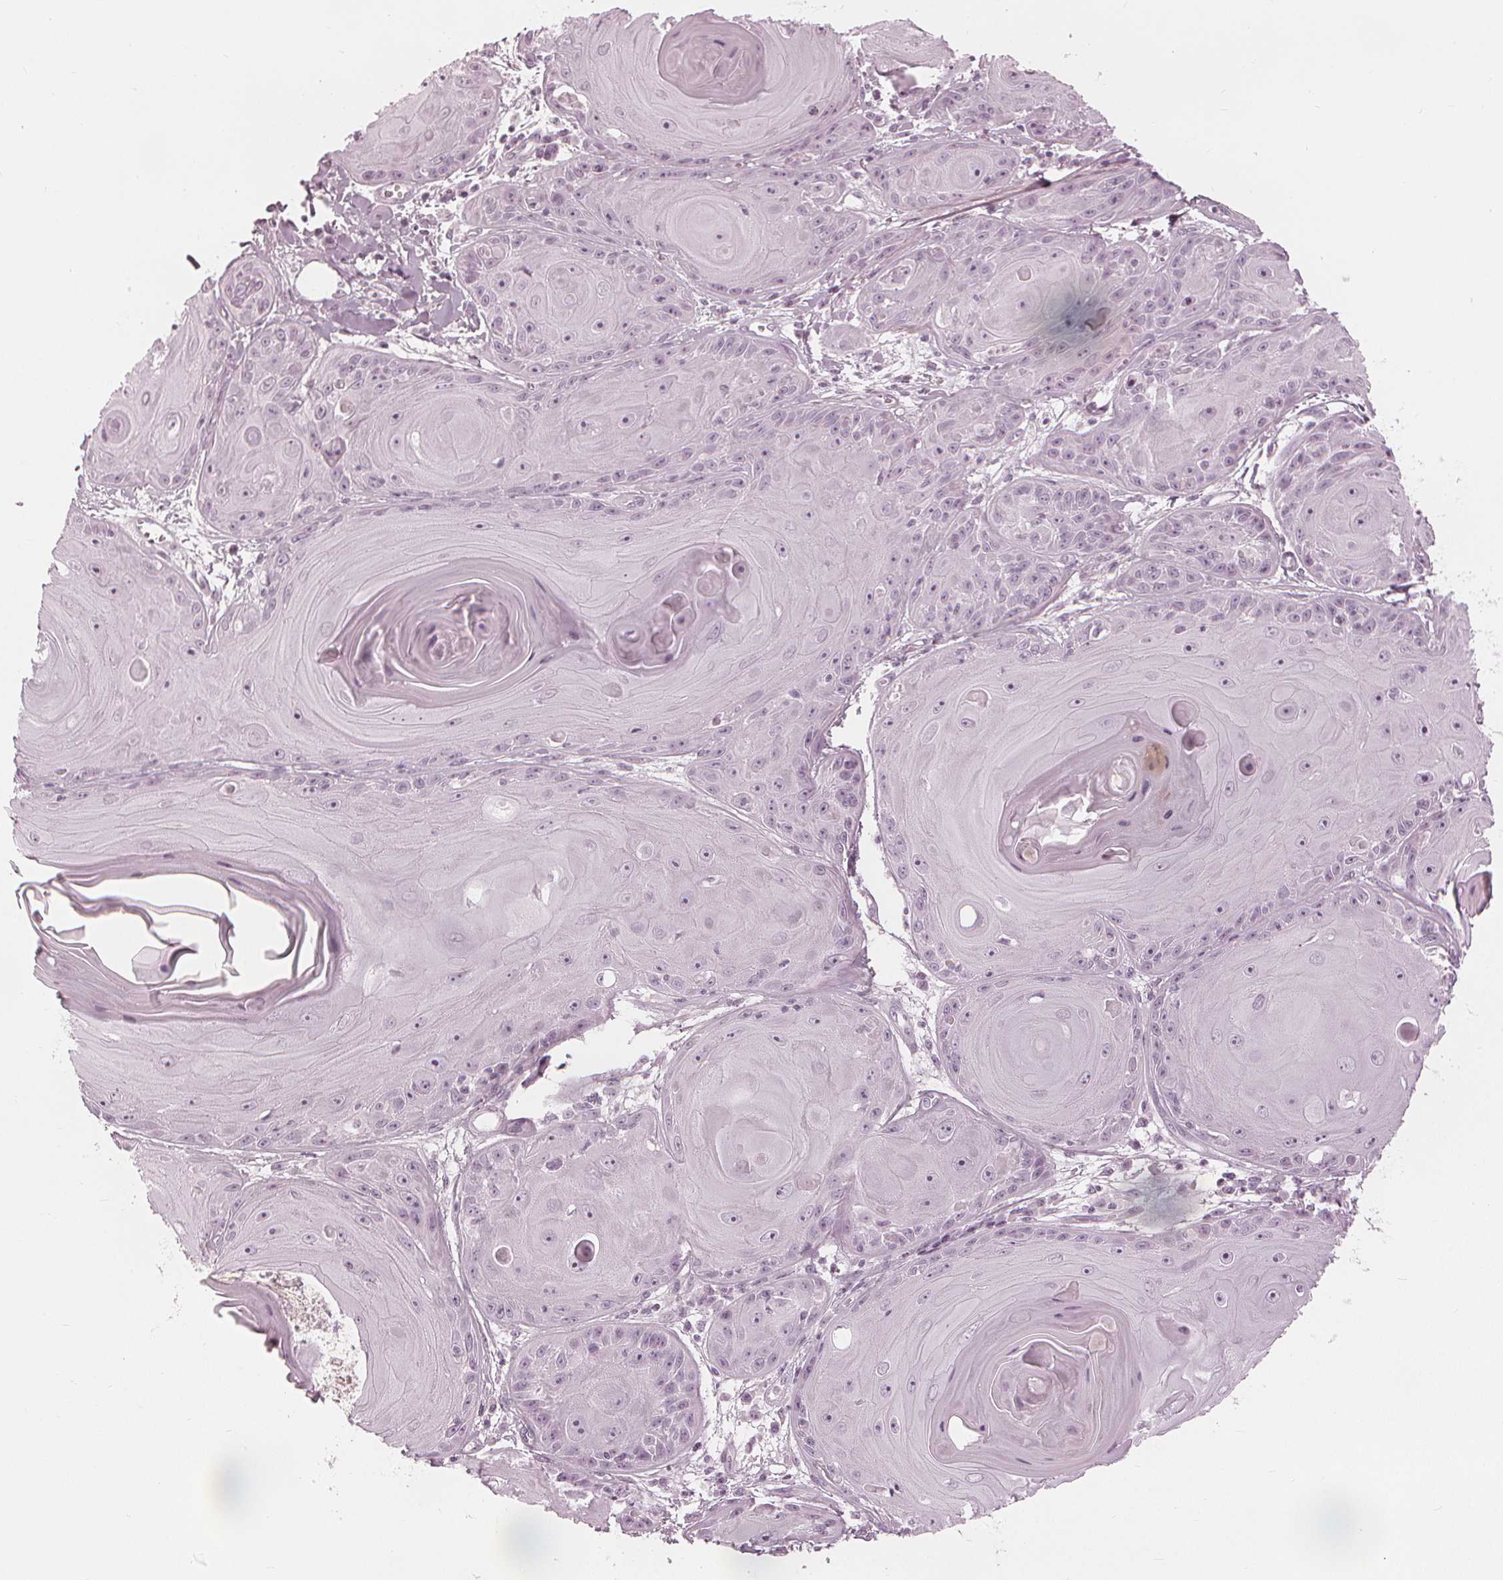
{"staining": {"intensity": "negative", "quantity": "none", "location": "none"}, "tissue": "skin cancer", "cell_type": "Tumor cells", "image_type": "cancer", "snomed": [{"axis": "morphology", "description": "Squamous cell carcinoma, NOS"}, {"axis": "topography", "description": "Skin"}, {"axis": "topography", "description": "Vulva"}], "caption": "An IHC micrograph of skin cancer (squamous cell carcinoma) is shown. There is no staining in tumor cells of skin cancer (squamous cell carcinoma).", "gene": "PAEP", "patient": {"sex": "female", "age": 85}}